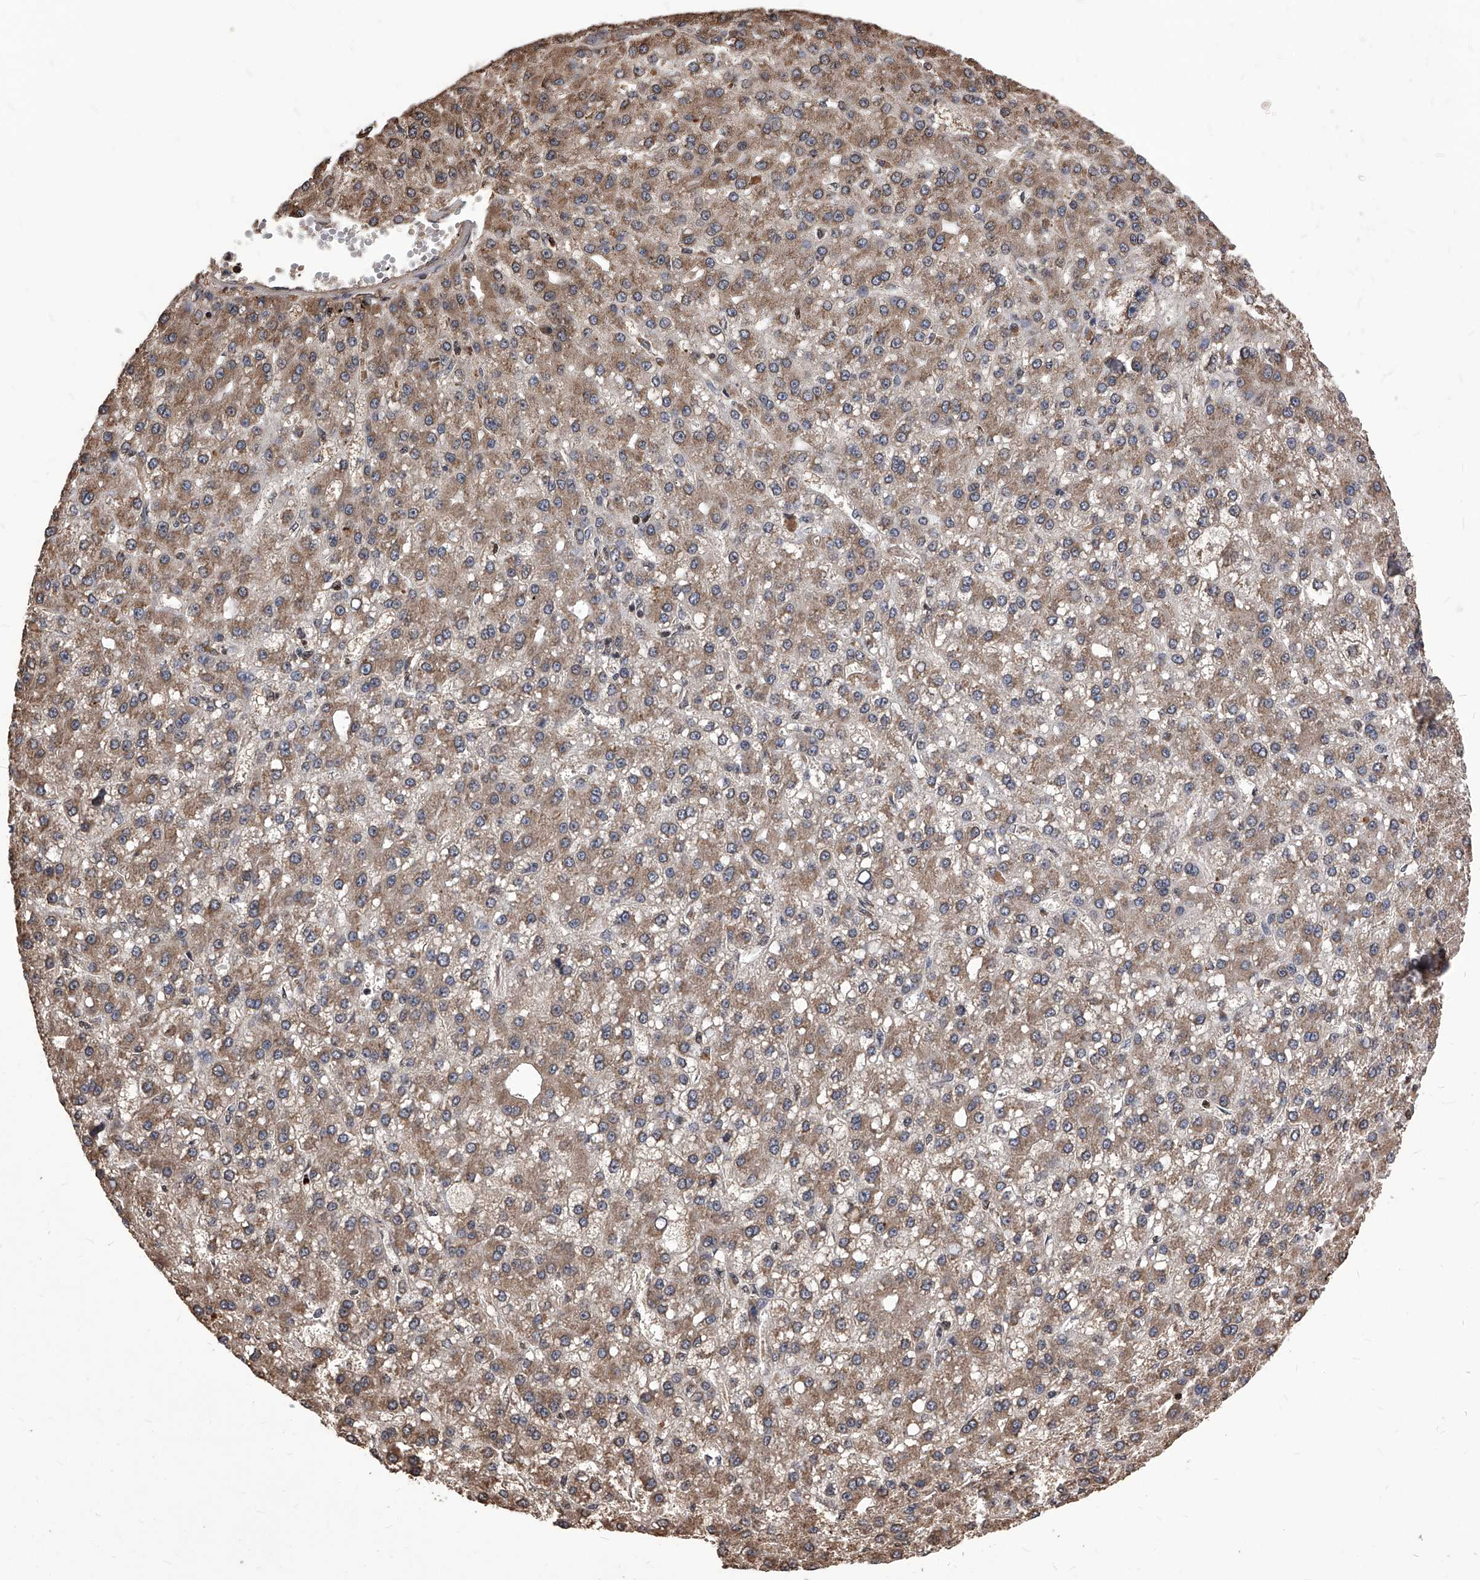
{"staining": {"intensity": "moderate", "quantity": ">75%", "location": "cytoplasmic/membranous"}, "tissue": "liver cancer", "cell_type": "Tumor cells", "image_type": "cancer", "snomed": [{"axis": "morphology", "description": "Carcinoma, Hepatocellular, NOS"}, {"axis": "topography", "description": "Liver"}], "caption": "Immunohistochemical staining of human liver hepatocellular carcinoma displays medium levels of moderate cytoplasmic/membranous expression in approximately >75% of tumor cells.", "gene": "ID1", "patient": {"sex": "male", "age": 67}}